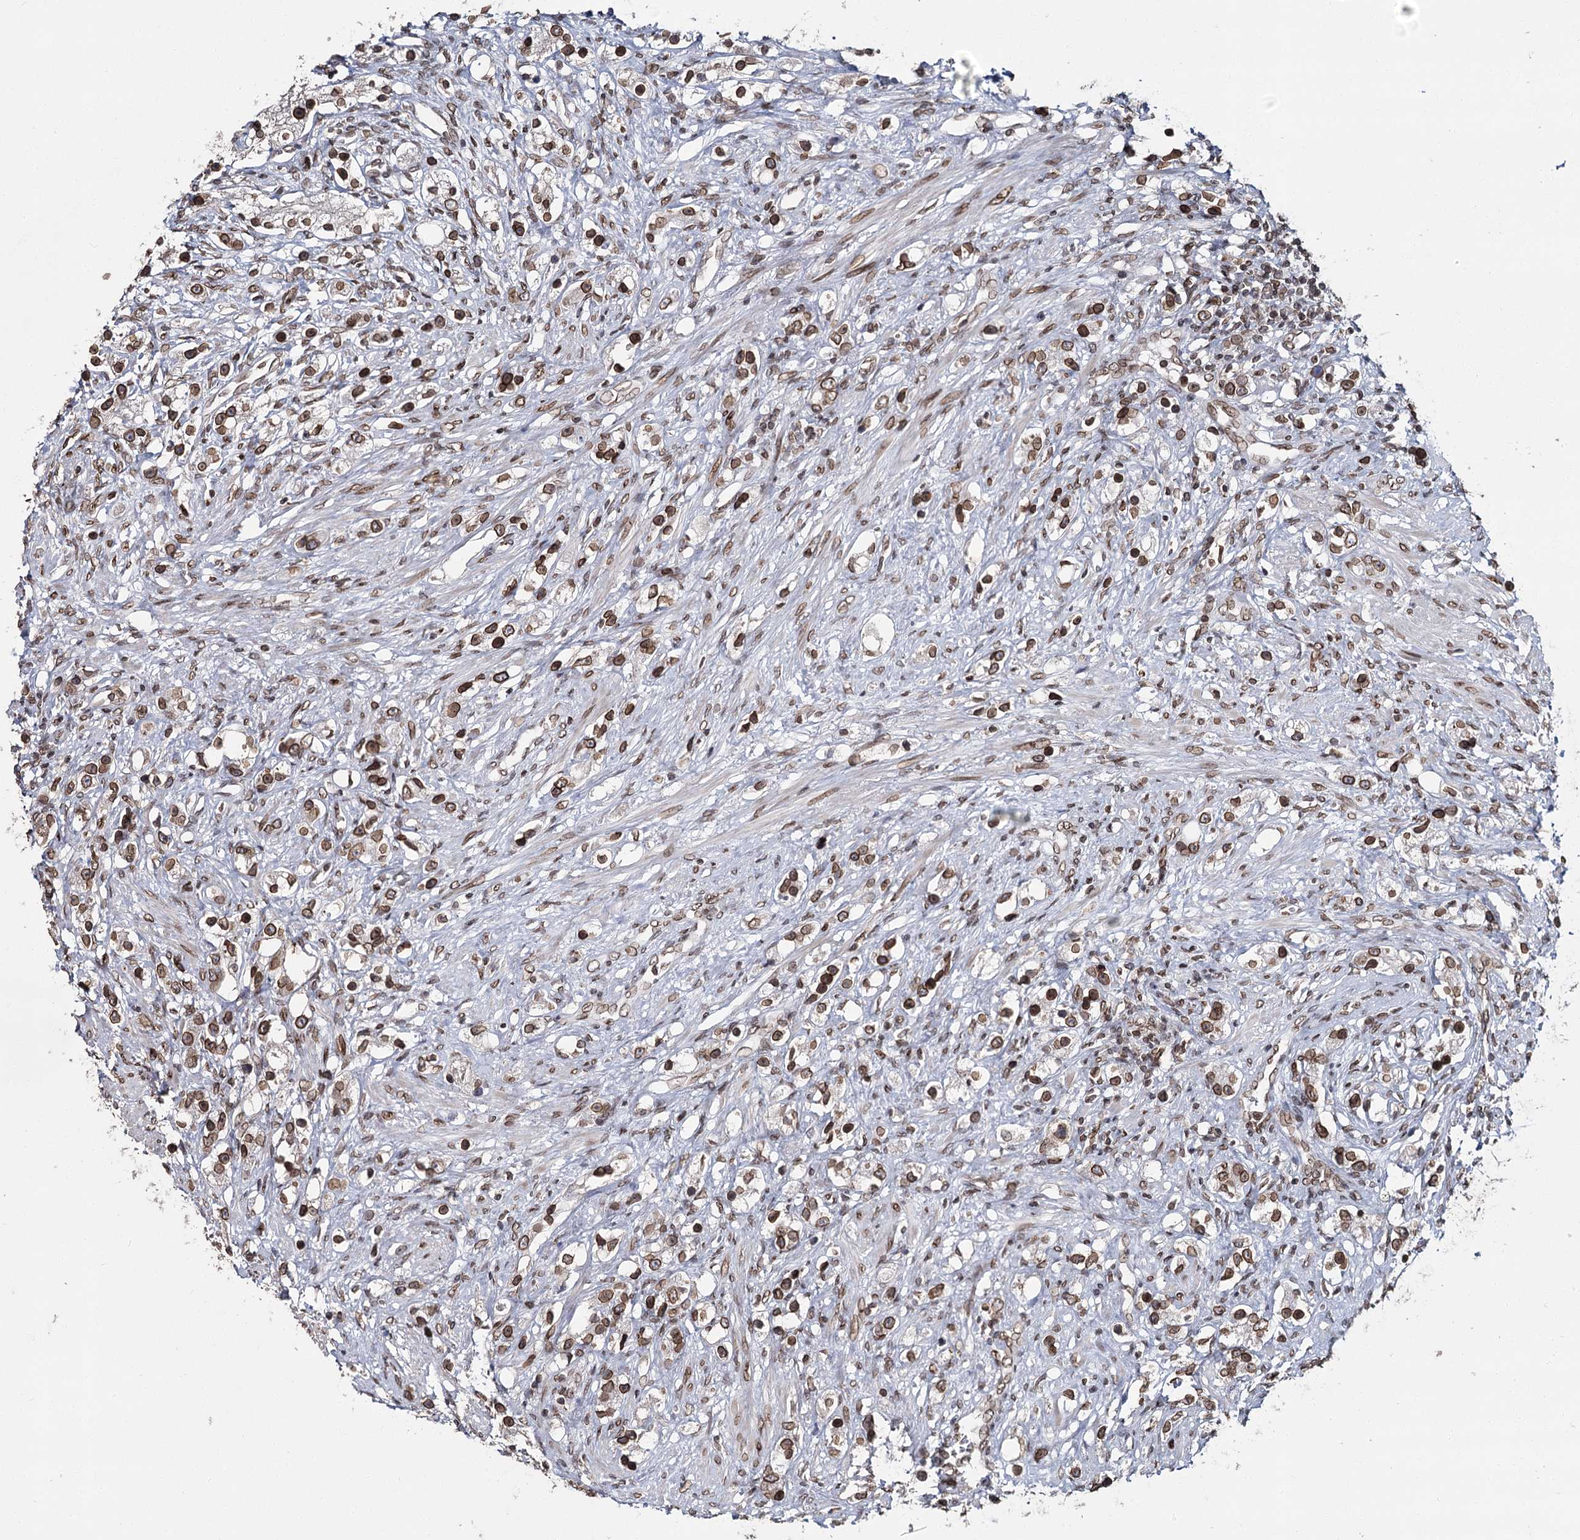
{"staining": {"intensity": "moderate", "quantity": ">75%", "location": "cytoplasmic/membranous,nuclear"}, "tissue": "prostate cancer", "cell_type": "Tumor cells", "image_type": "cancer", "snomed": [{"axis": "morphology", "description": "Adenocarcinoma, High grade"}, {"axis": "topography", "description": "Prostate"}], "caption": "A medium amount of moderate cytoplasmic/membranous and nuclear expression is identified in approximately >75% of tumor cells in prostate adenocarcinoma (high-grade) tissue. Nuclei are stained in blue.", "gene": "KIAA0930", "patient": {"sex": "male", "age": 63}}